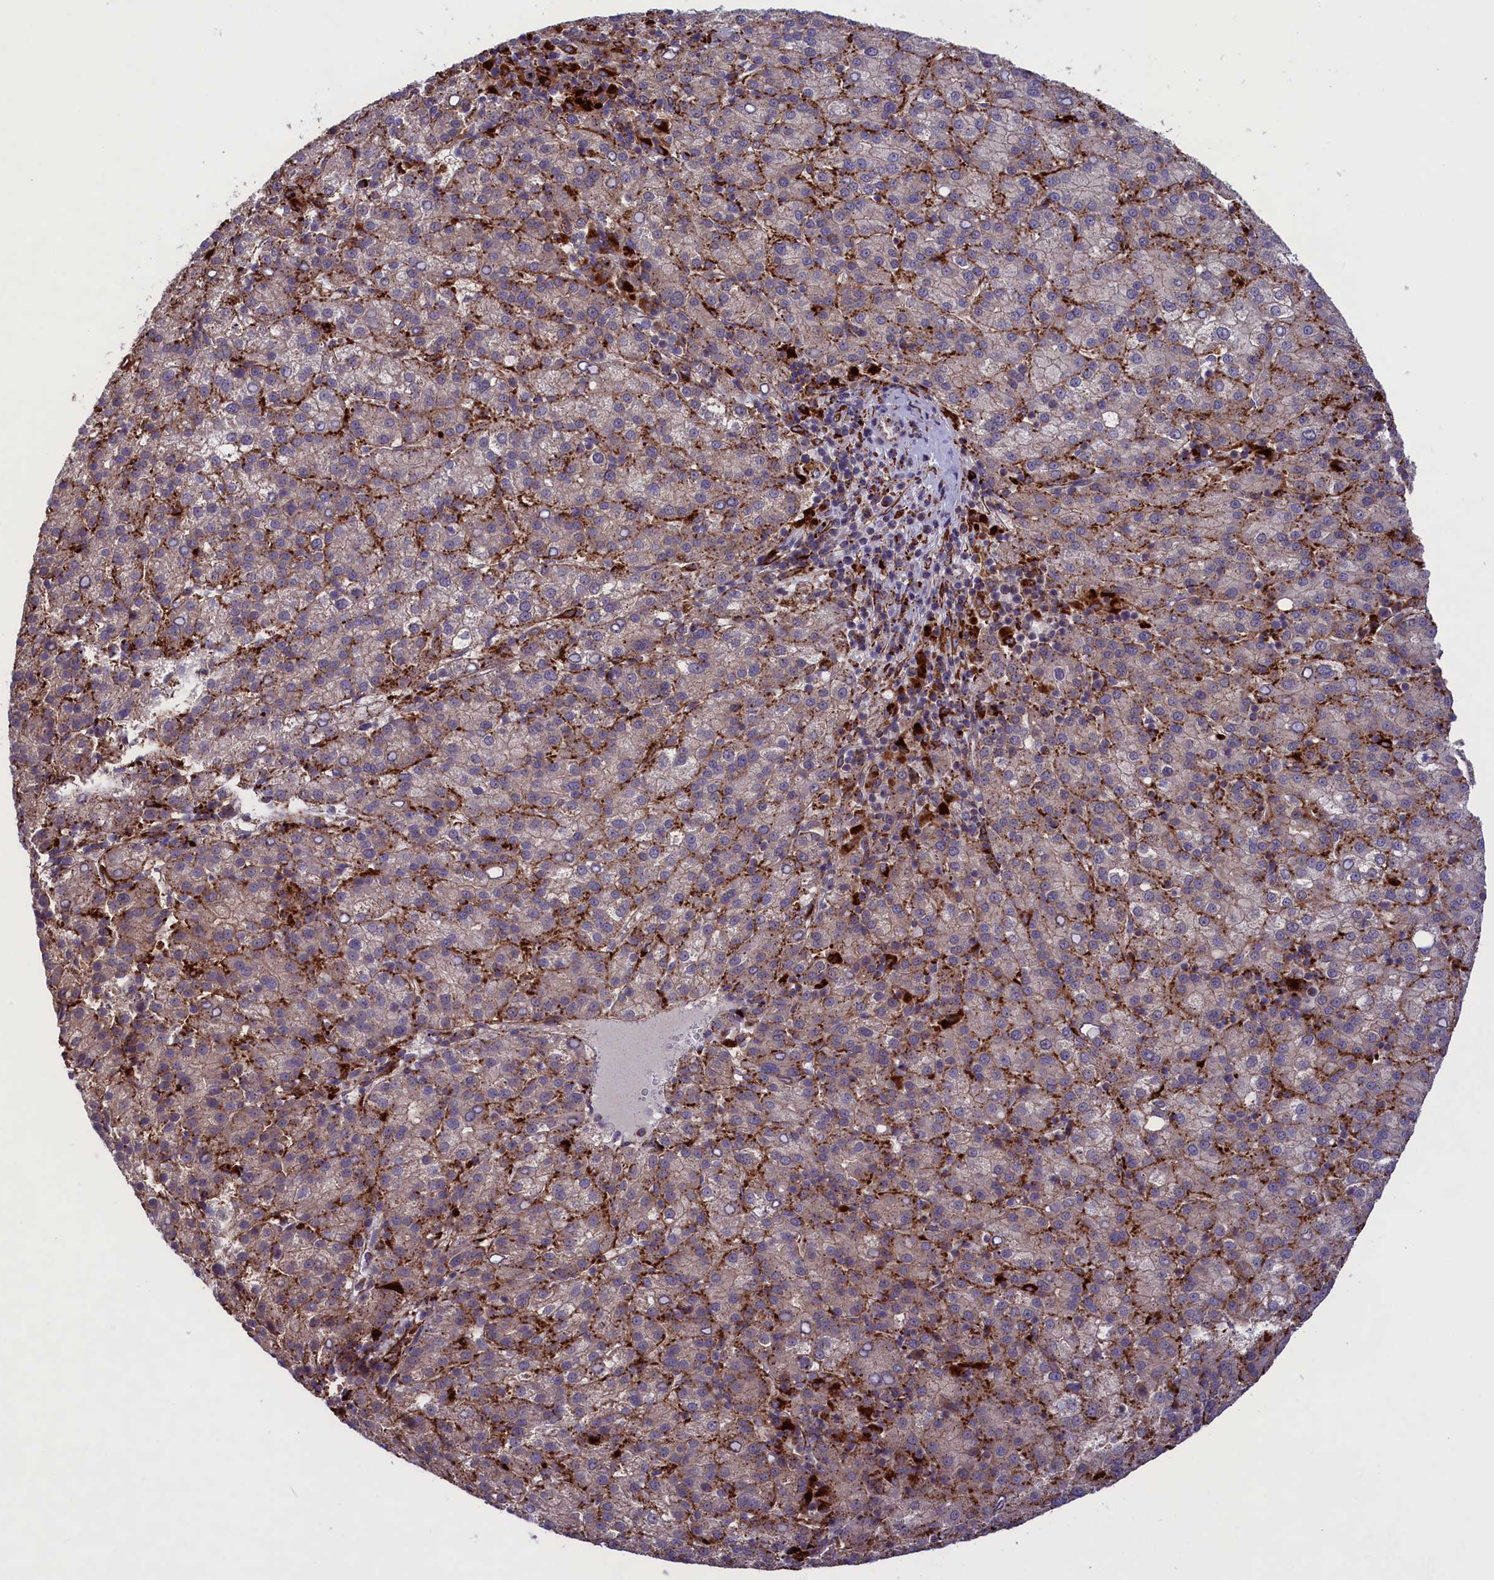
{"staining": {"intensity": "negative", "quantity": "none", "location": "none"}, "tissue": "liver cancer", "cell_type": "Tumor cells", "image_type": "cancer", "snomed": [{"axis": "morphology", "description": "Carcinoma, Hepatocellular, NOS"}, {"axis": "topography", "description": "Liver"}], "caption": "Immunohistochemistry micrograph of human liver cancer (hepatocellular carcinoma) stained for a protein (brown), which reveals no expression in tumor cells. (DAB (3,3'-diaminobenzidine) immunohistochemistry (IHC), high magnification).", "gene": "MAN2B1", "patient": {"sex": "female", "age": 58}}